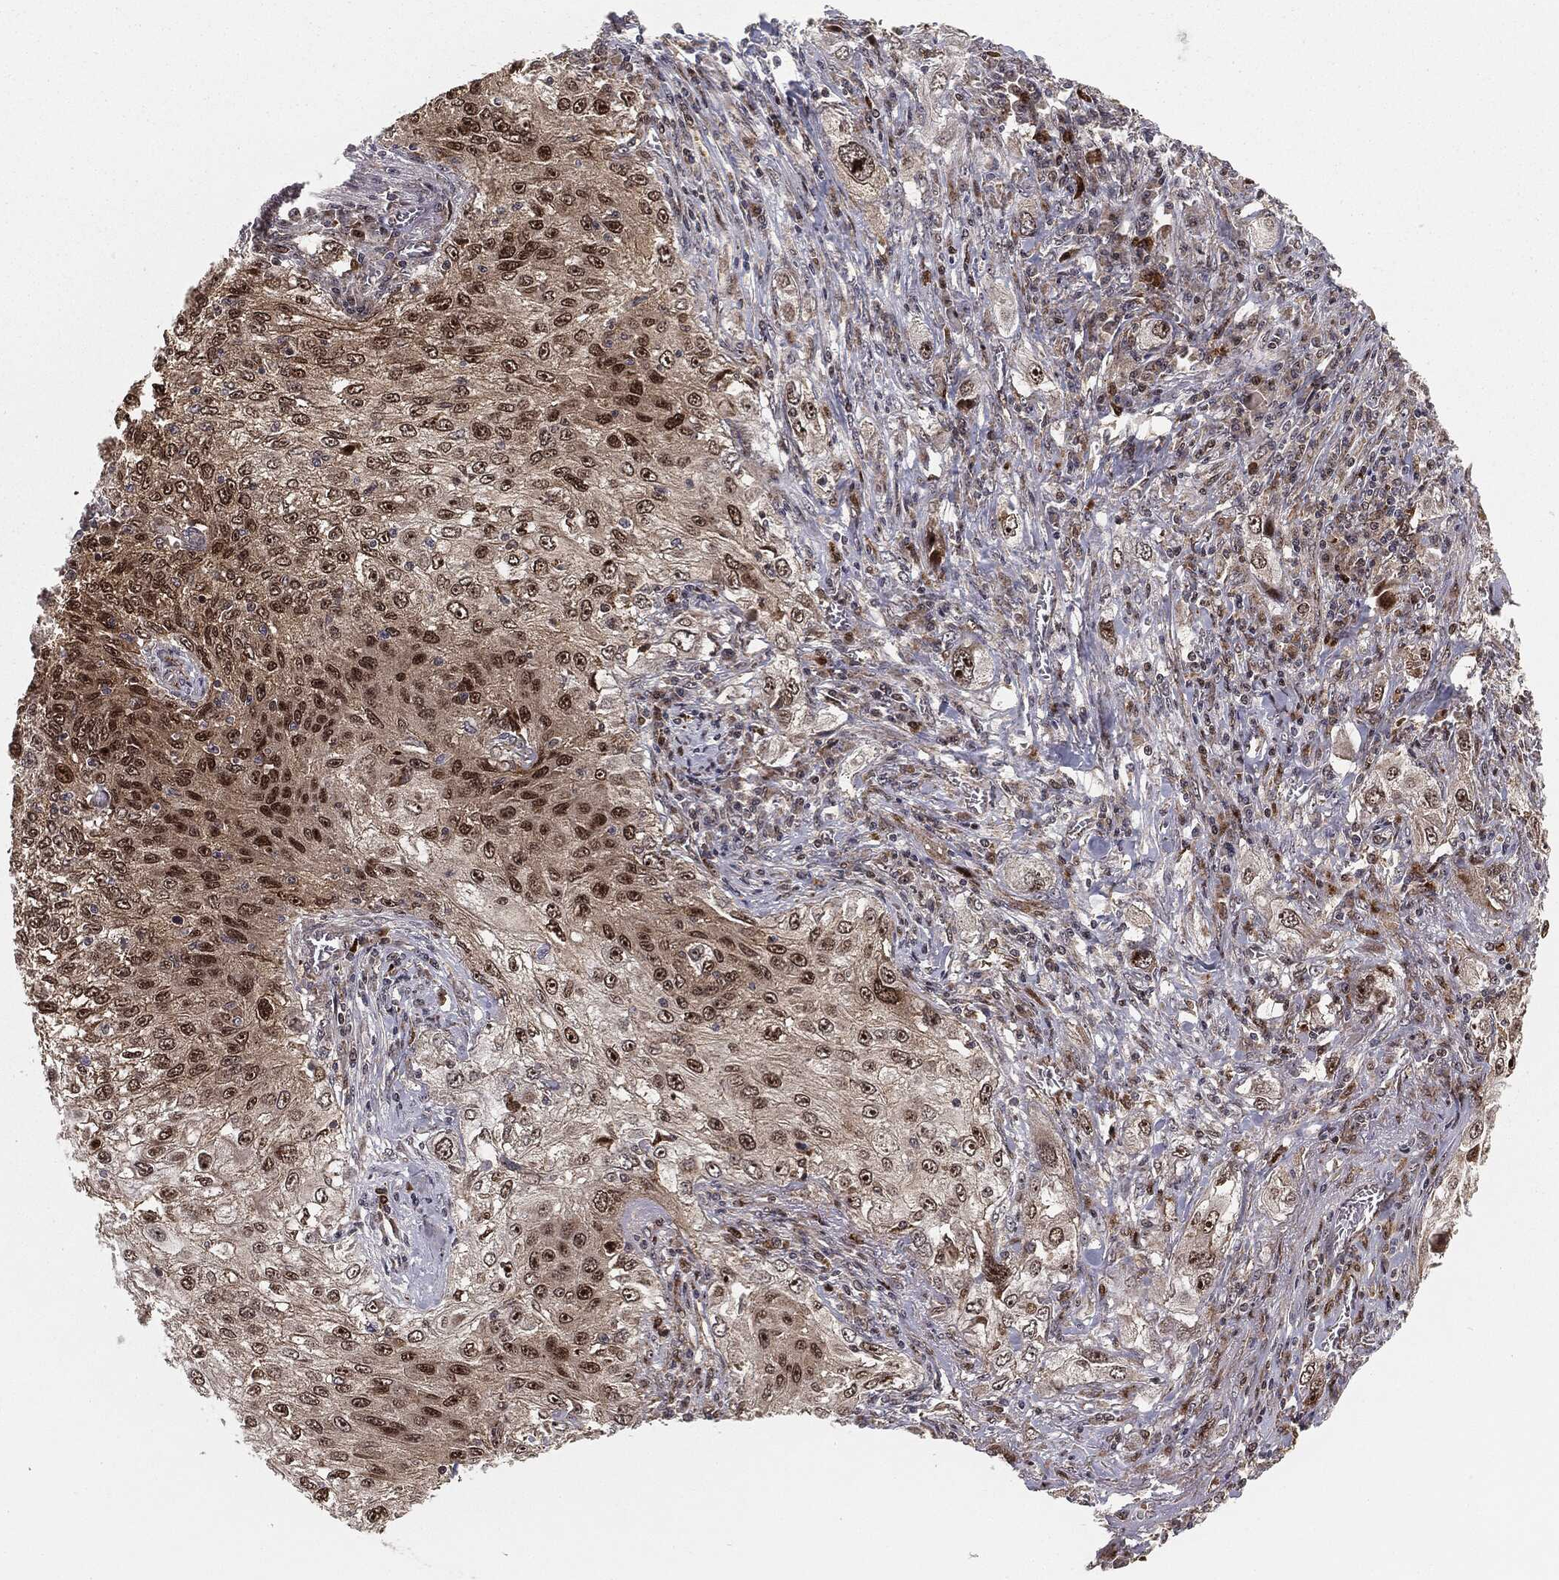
{"staining": {"intensity": "strong", "quantity": "<25%", "location": "nuclear"}, "tissue": "lung cancer", "cell_type": "Tumor cells", "image_type": "cancer", "snomed": [{"axis": "morphology", "description": "Squamous cell carcinoma, NOS"}, {"axis": "topography", "description": "Lung"}], "caption": "About <25% of tumor cells in human squamous cell carcinoma (lung) display strong nuclear protein staining as visualized by brown immunohistochemical staining.", "gene": "PTEN", "patient": {"sex": "female", "age": 69}}